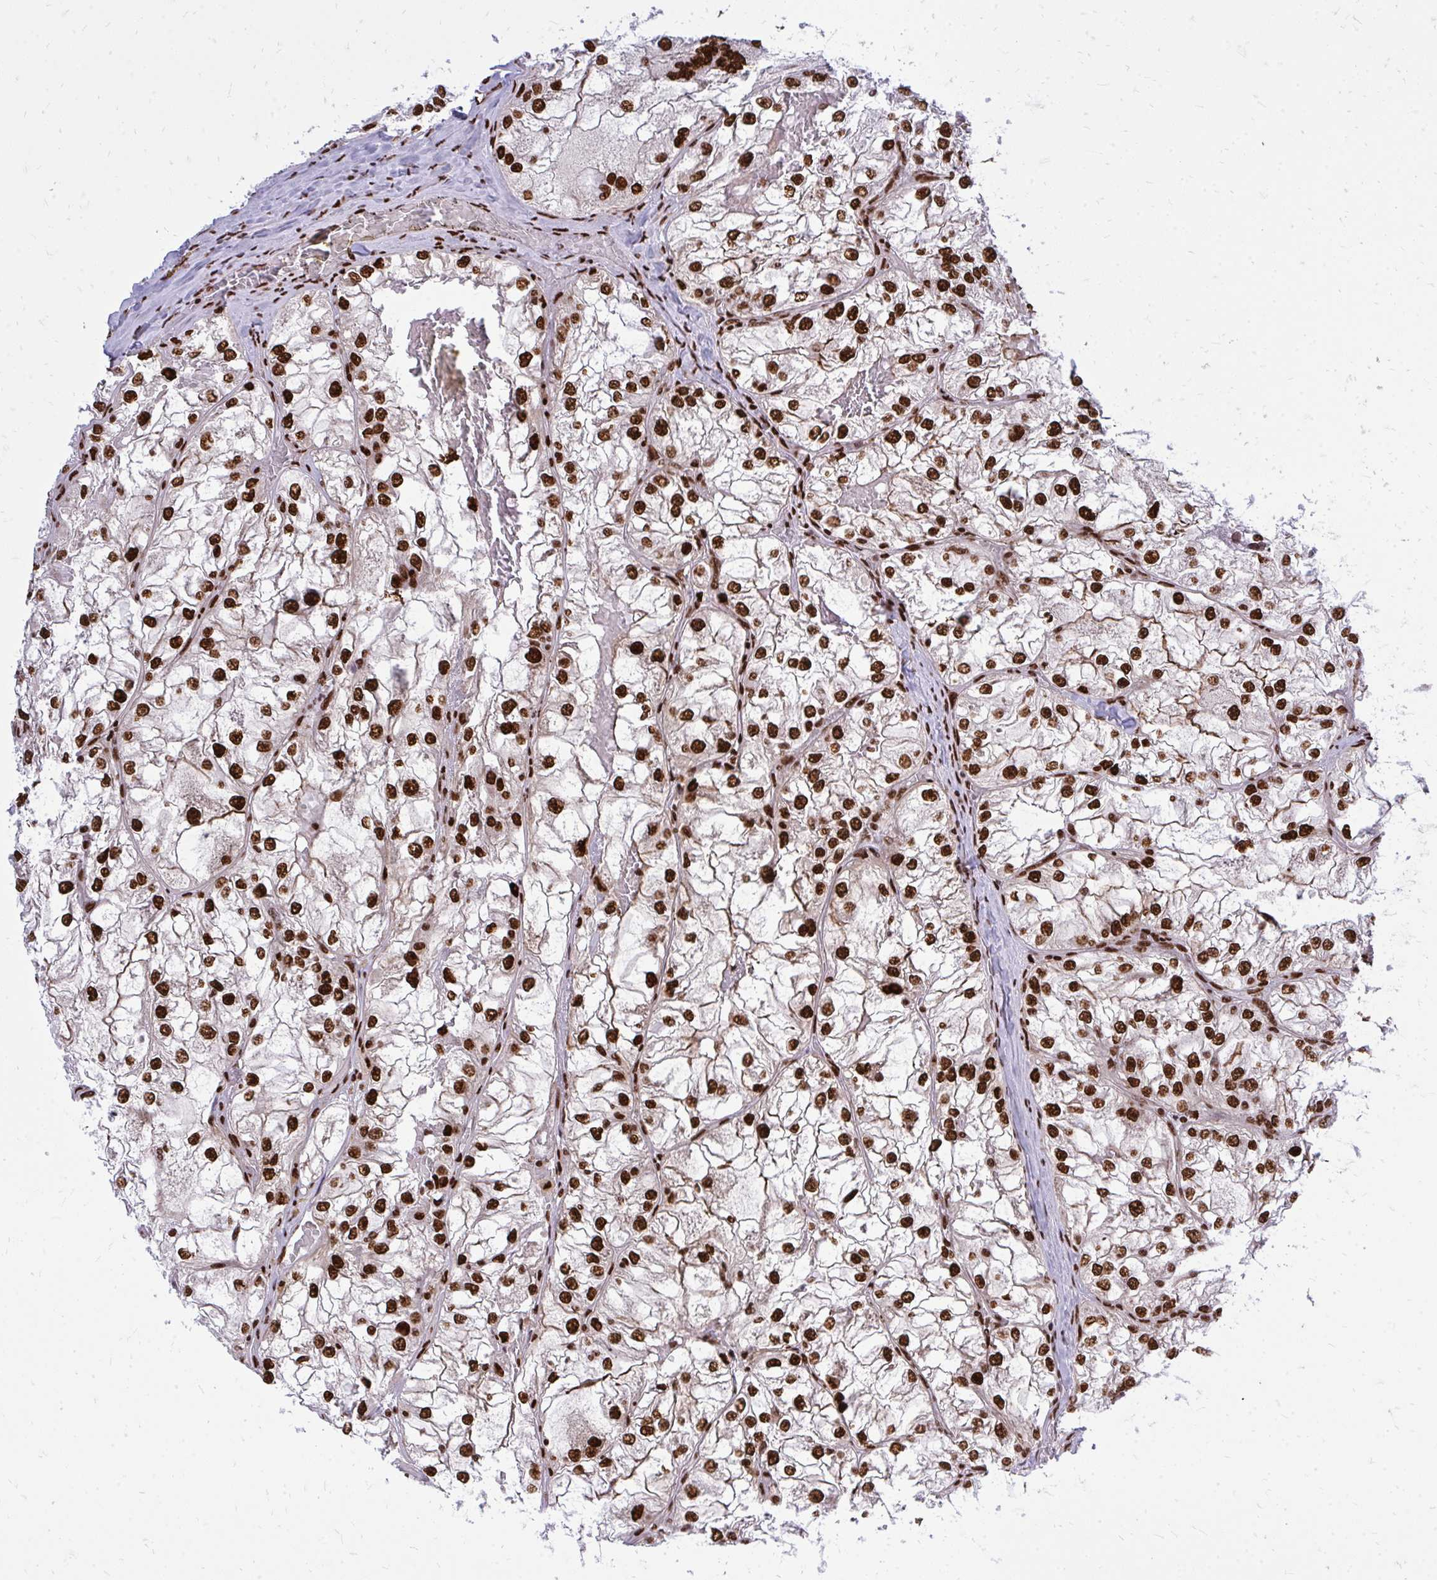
{"staining": {"intensity": "strong", "quantity": ">75%", "location": "nuclear"}, "tissue": "renal cancer", "cell_type": "Tumor cells", "image_type": "cancer", "snomed": [{"axis": "morphology", "description": "Adenocarcinoma, NOS"}, {"axis": "topography", "description": "Kidney"}], "caption": "The immunohistochemical stain highlights strong nuclear positivity in tumor cells of renal adenocarcinoma tissue.", "gene": "TBL1Y", "patient": {"sex": "female", "age": 72}}